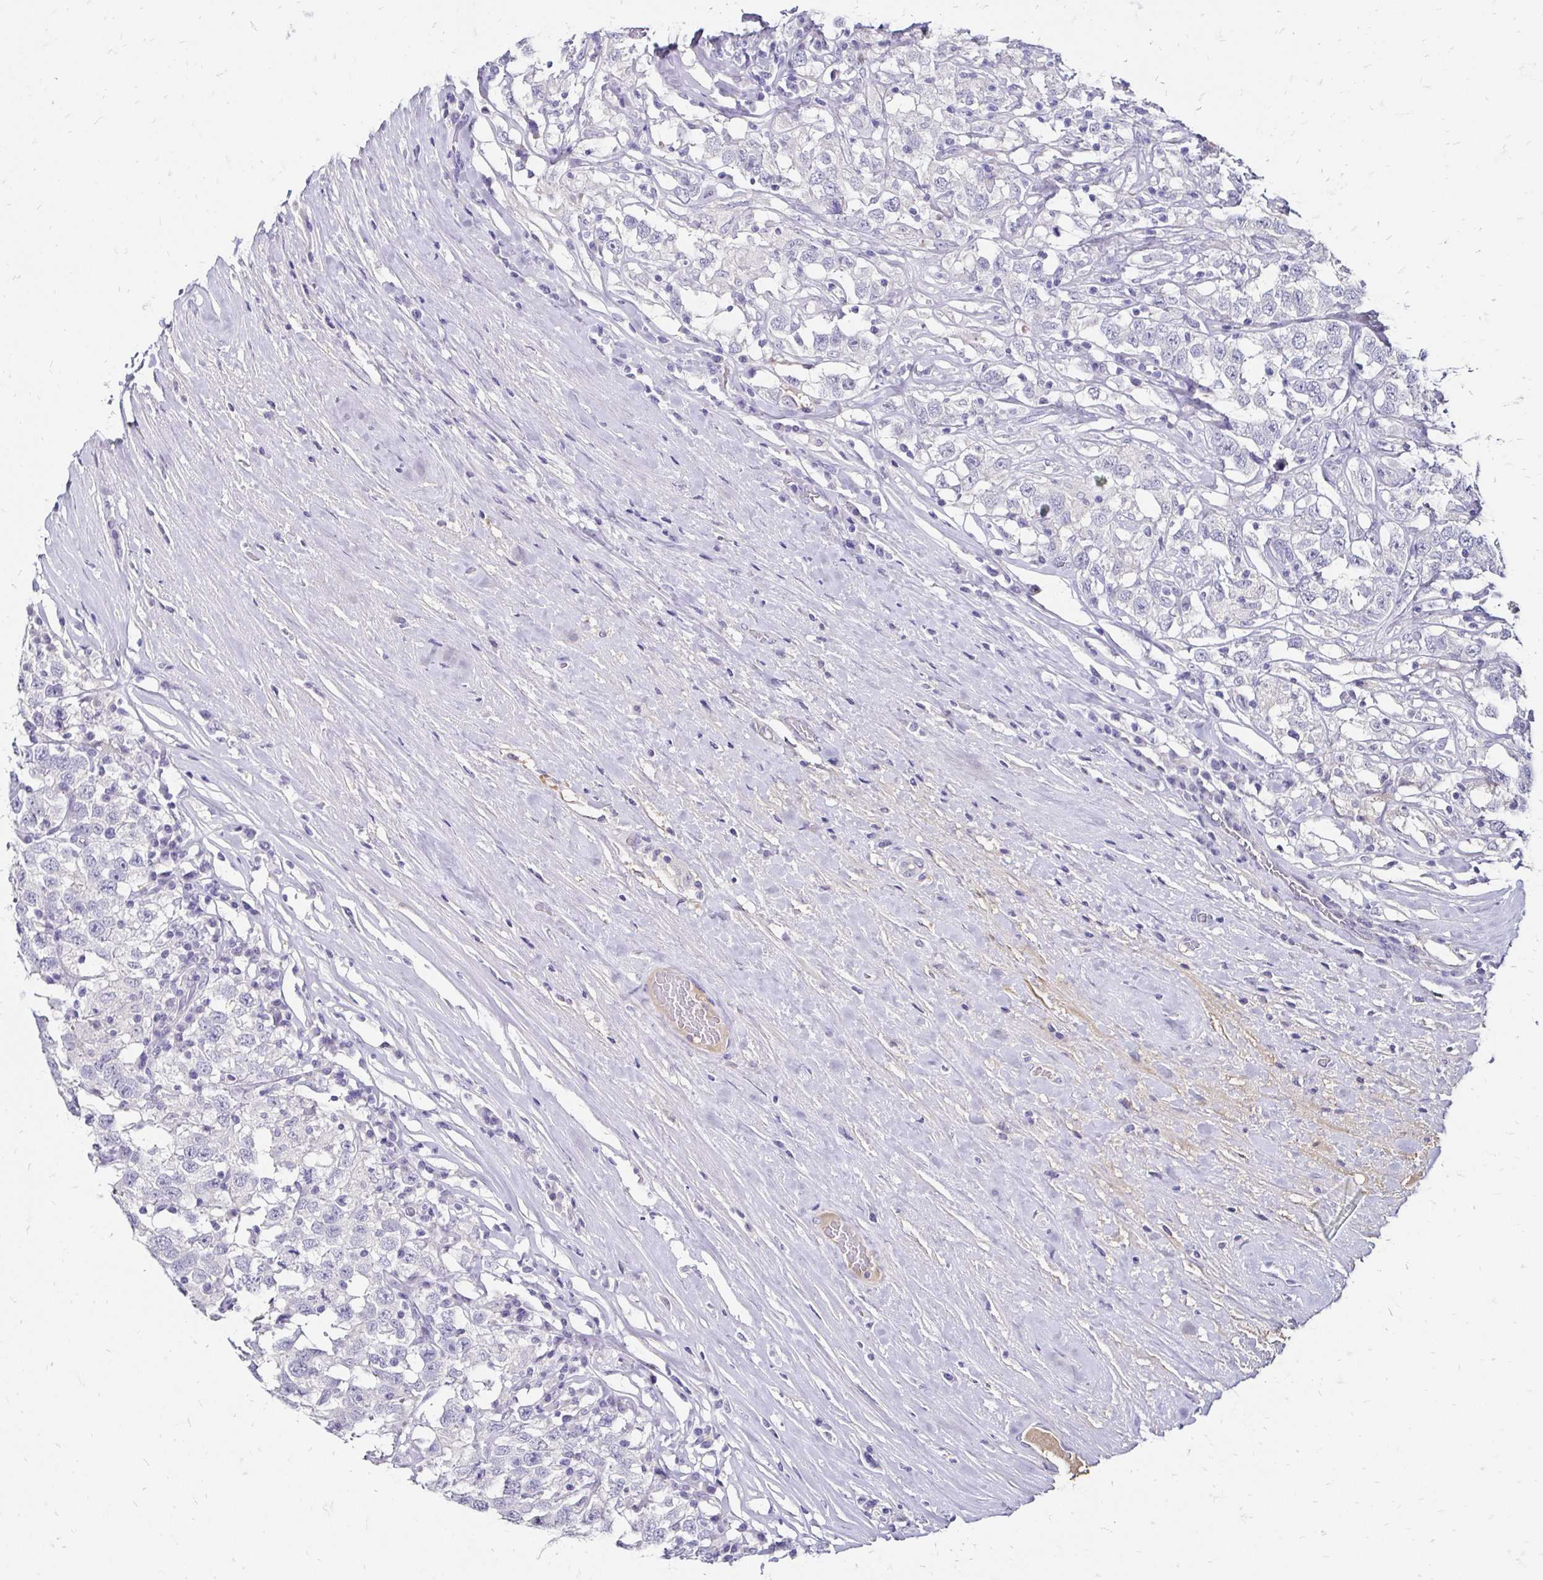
{"staining": {"intensity": "negative", "quantity": "none", "location": "none"}, "tissue": "testis cancer", "cell_type": "Tumor cells", "image_type": "cancer", "snomed": [{"axis": "morphology", "description": "Seminoma, NOS"}, {"axis": "topography", "description": "Testis"}], "caption": "DAB (3,3'-diaminobenzidine) immunohistochemical staining of human testis cancer (seminoma) reveals no significant expression in tumor cells.", "gene": "SCG3", "patient": {"sex": "male", "age": 41}}